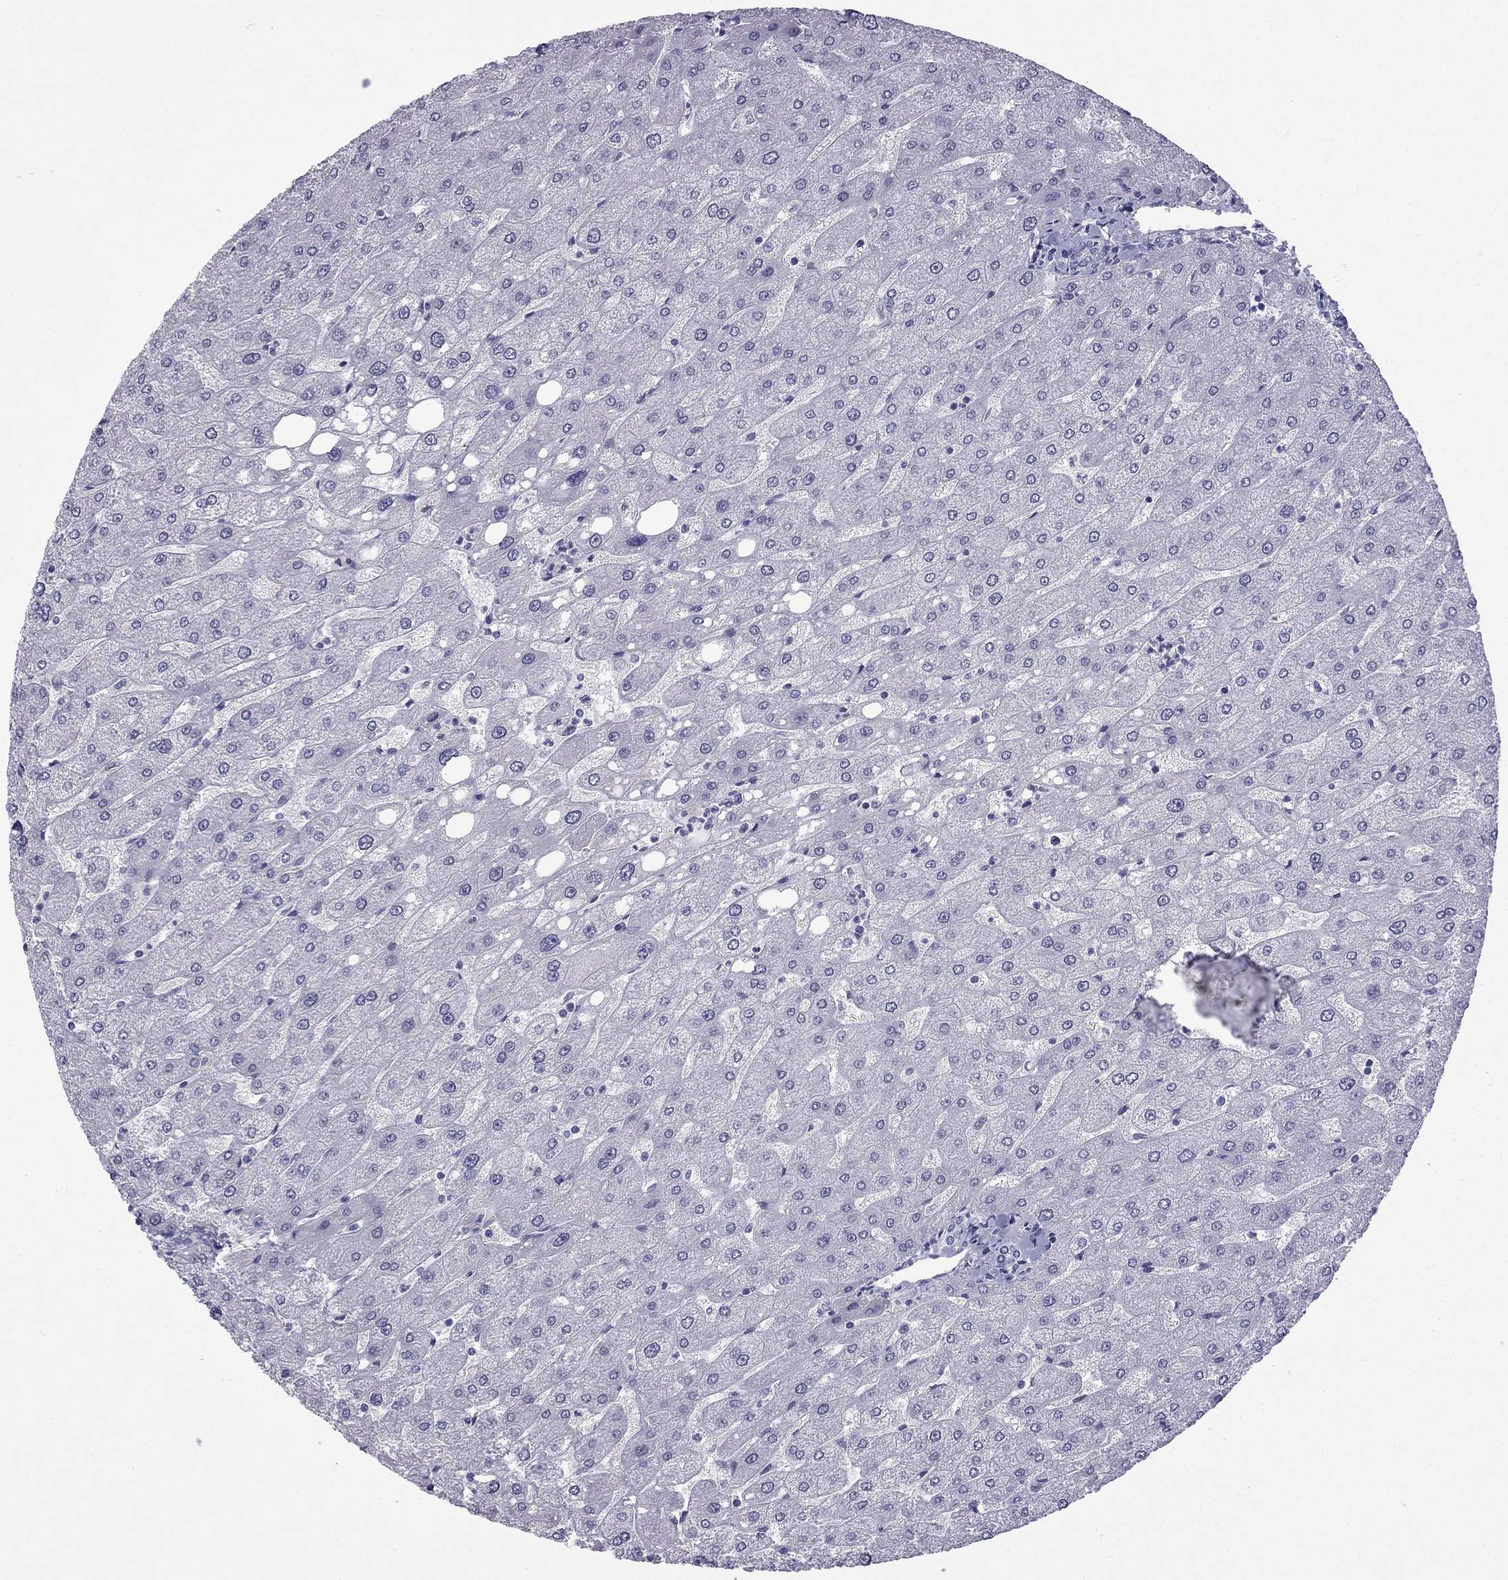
{"staining": {"intensity": "negative", "quantity": "none", "location": "none"}, "tissue": "liver", "cell_type": "Cholangiocytes", "image_type": "normal", "snomed": [{"axis": "morphology", "description": "Normal tissue, NOS"}, {"axis": "topography", "description": "Liver"}], "caption": "IHC micrograph of normal liver: liver stained with DAB displays no significant protein staining in cholangiocytes. The staining is performed using DAB brown chromogen with nuclei counter-stained in using hematoxylin.", "gene": "CFAP53", "patient": {"sex": "male", "age": 67}}